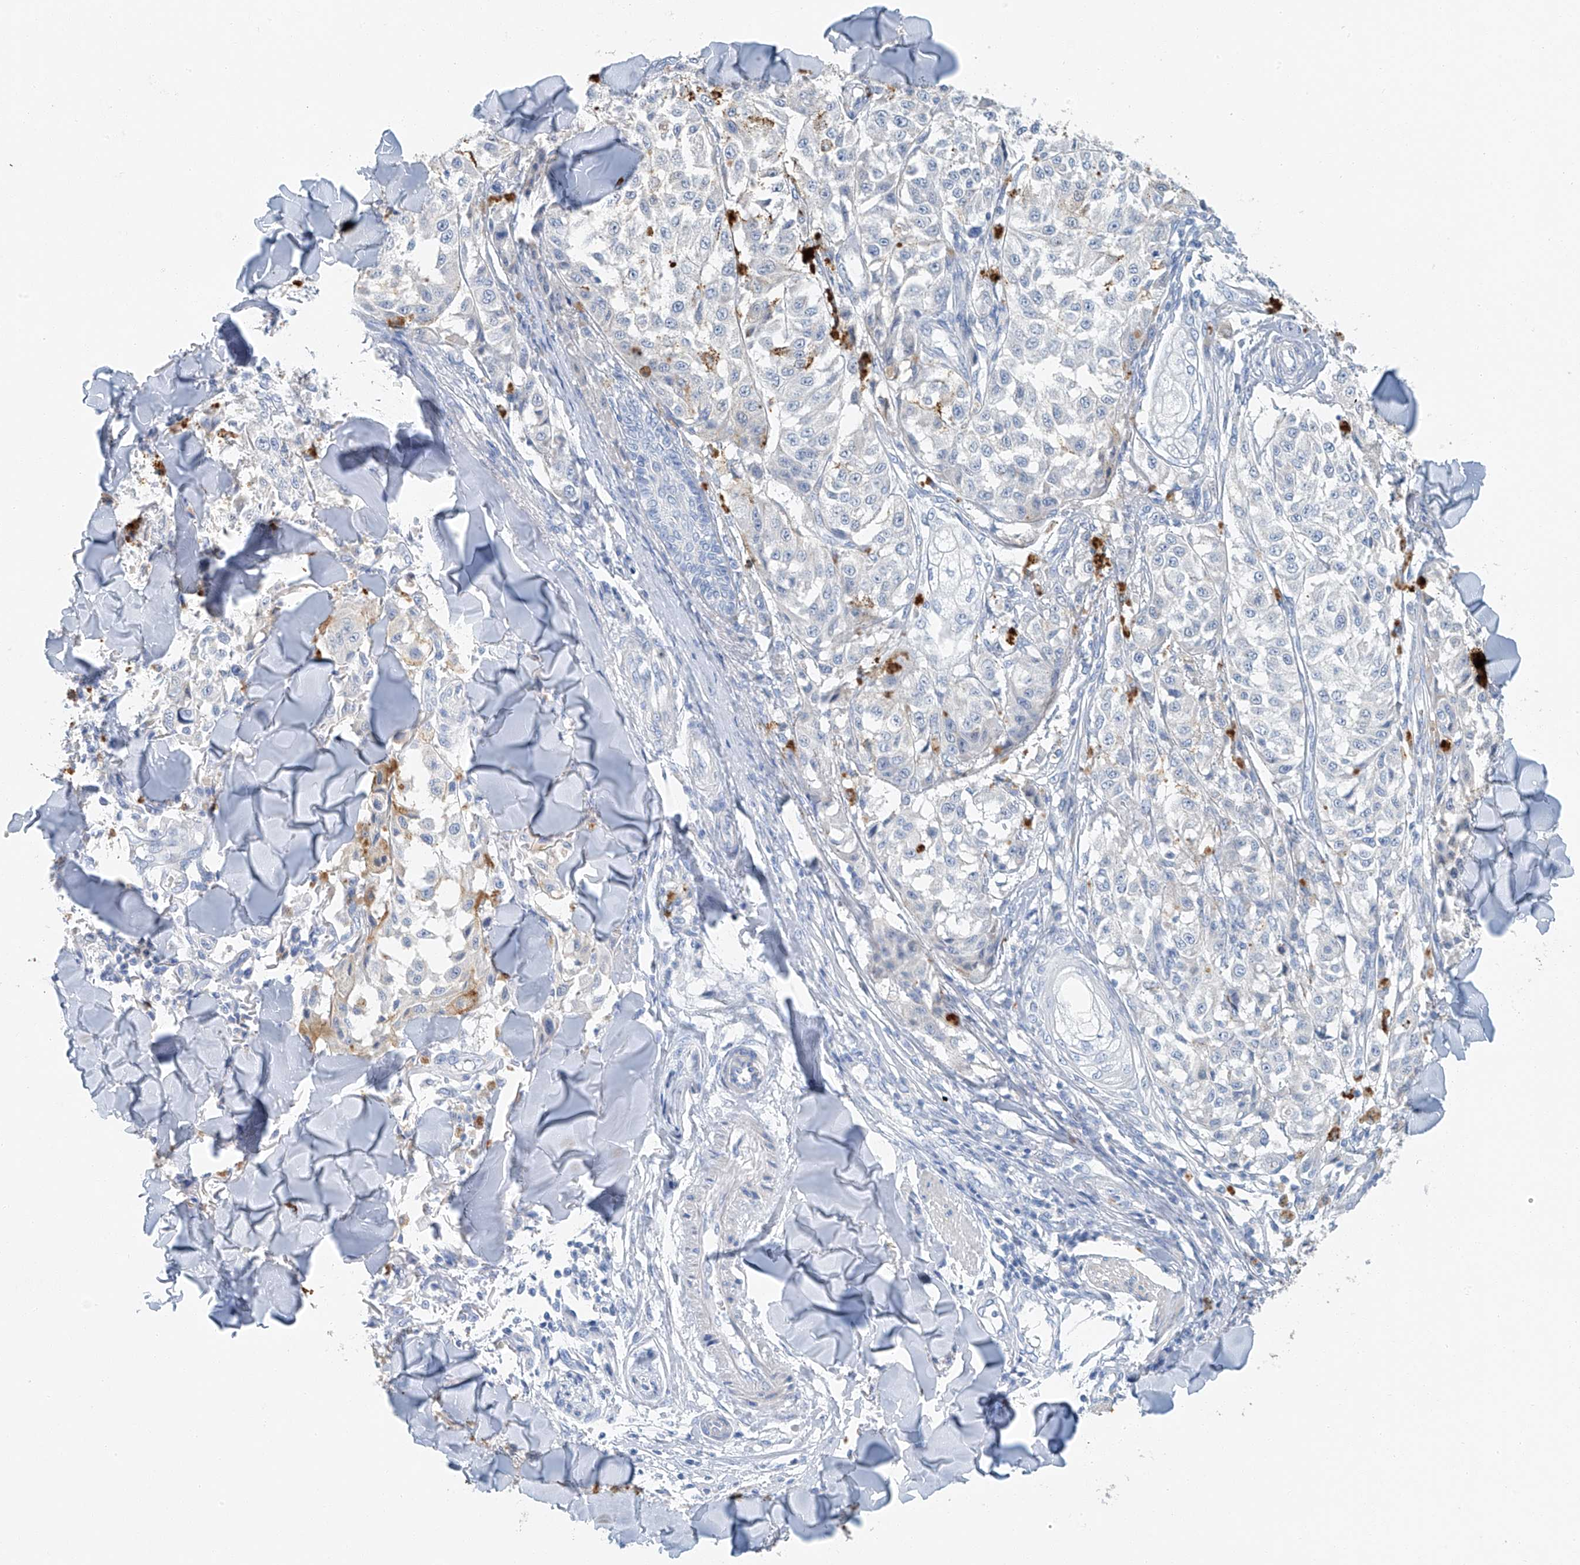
{"staining": {"intensity": "negative", "quantity": "none", "location": "none"}, "tissue": "melanoma", "cell_type": "Tumor cells", "image_type": "cancer", "snomed": [{"axis": "morphology", "description": "Malignant melanoma, NOS"}, {"axis": "topography", "description": "Skin"}], "caption": "Immunohistochemical staining of human malignant melanoma exhibits no significant staining in tumor cells.", "gene": "C1orf87", "patient": {"sex": "female", "age": 64}}